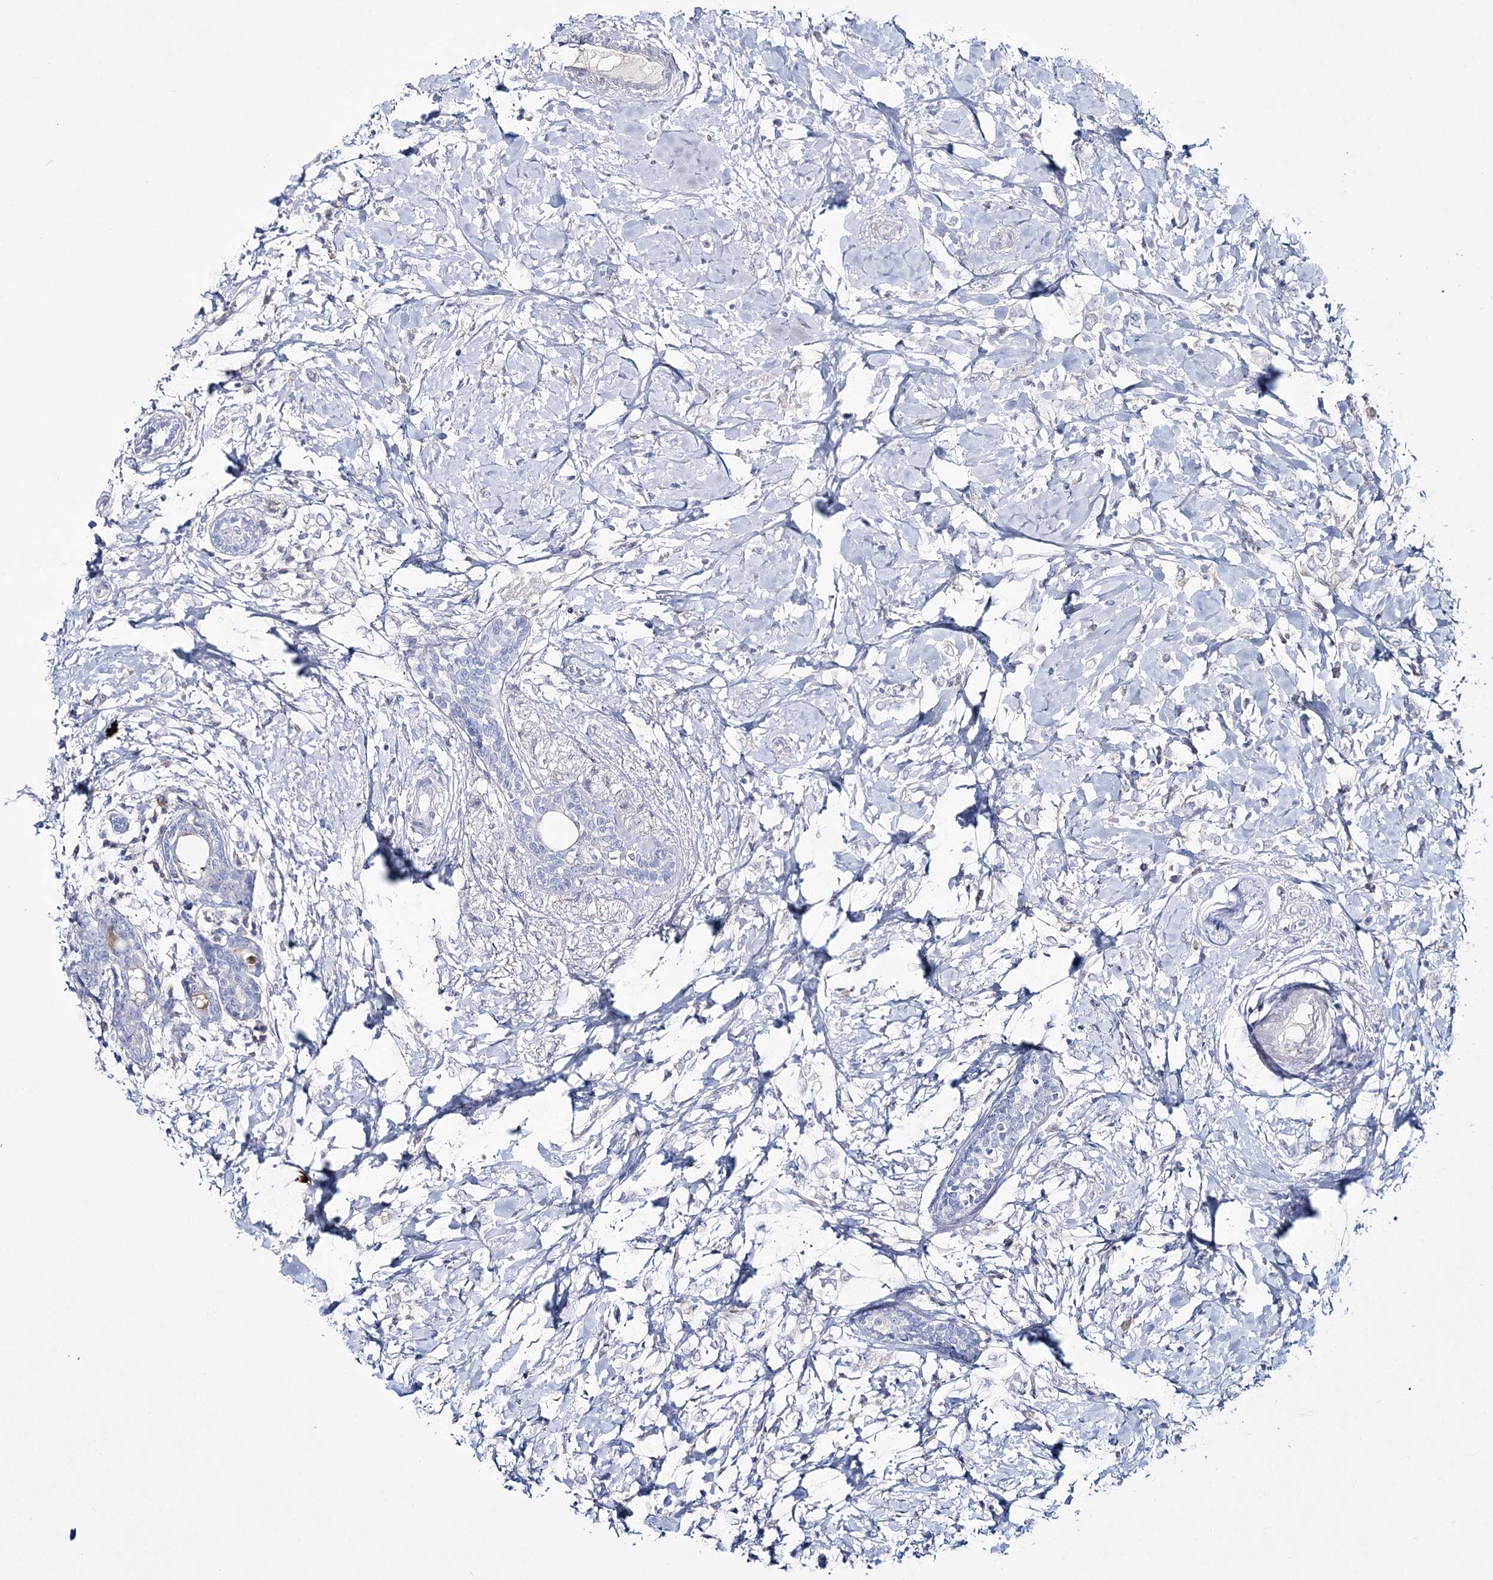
{"staining": {"intensity": "negative", "quantity": "none", "location": "none"}, "tissue": "breast cancer", "cell_type": "Tumor cells", "image_type": "cancer", "snomed": [{"axis": "morphology", "description": "Normal tissue, NOS"}, {"axis": "morphology", "description": "Lobular carcinoma"}, {"axis": "topography", "description": "Breast"}], "caption": "High magnification brightfield microscopy of breast cancer (lobular carcinoma) stained with DAB (brown) and counterstained with hematoxylin (blue): tumor cells show no significant positivity.", "gene": "WDSUB1", "patient": {"sex": "female", "age": 47}}